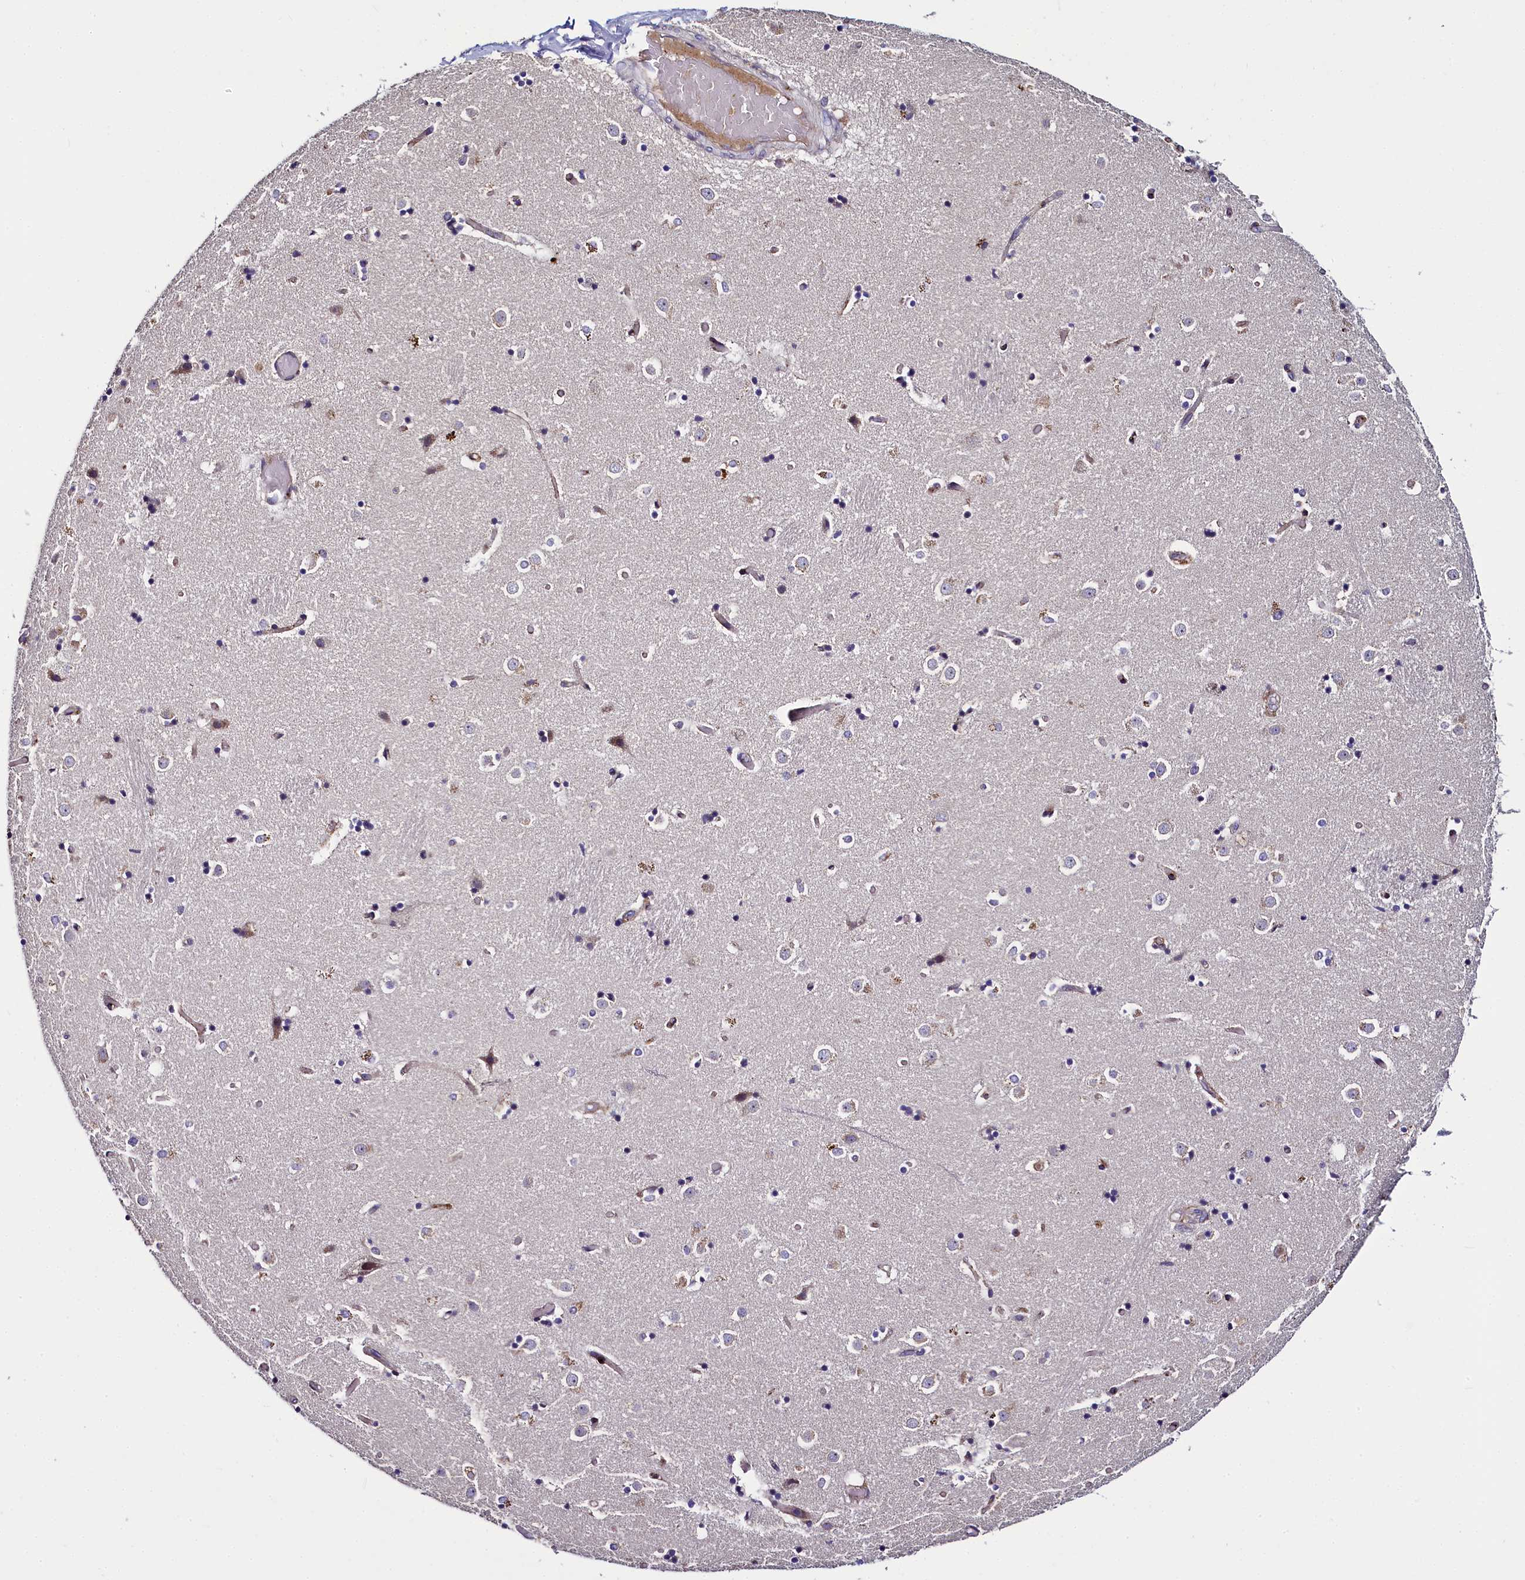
{"staining": {"intensity": "negative", "quantity": "none", "location": "none"}, "tissue": "caudate", "cell_type": "Glial cells", "image_type": "normal", "snomed": [{"axis": "morphology", "description": "Normal tissue, NOS"}, {"axis": "topography", "description": "Lateral ventricle wall"}], "caption": "The immunohistochemistry (IHC) image has no significant positivity in glial cells of caudate.", "gene": "MRC2", "patient": {"sex": "female", "age": 52}}